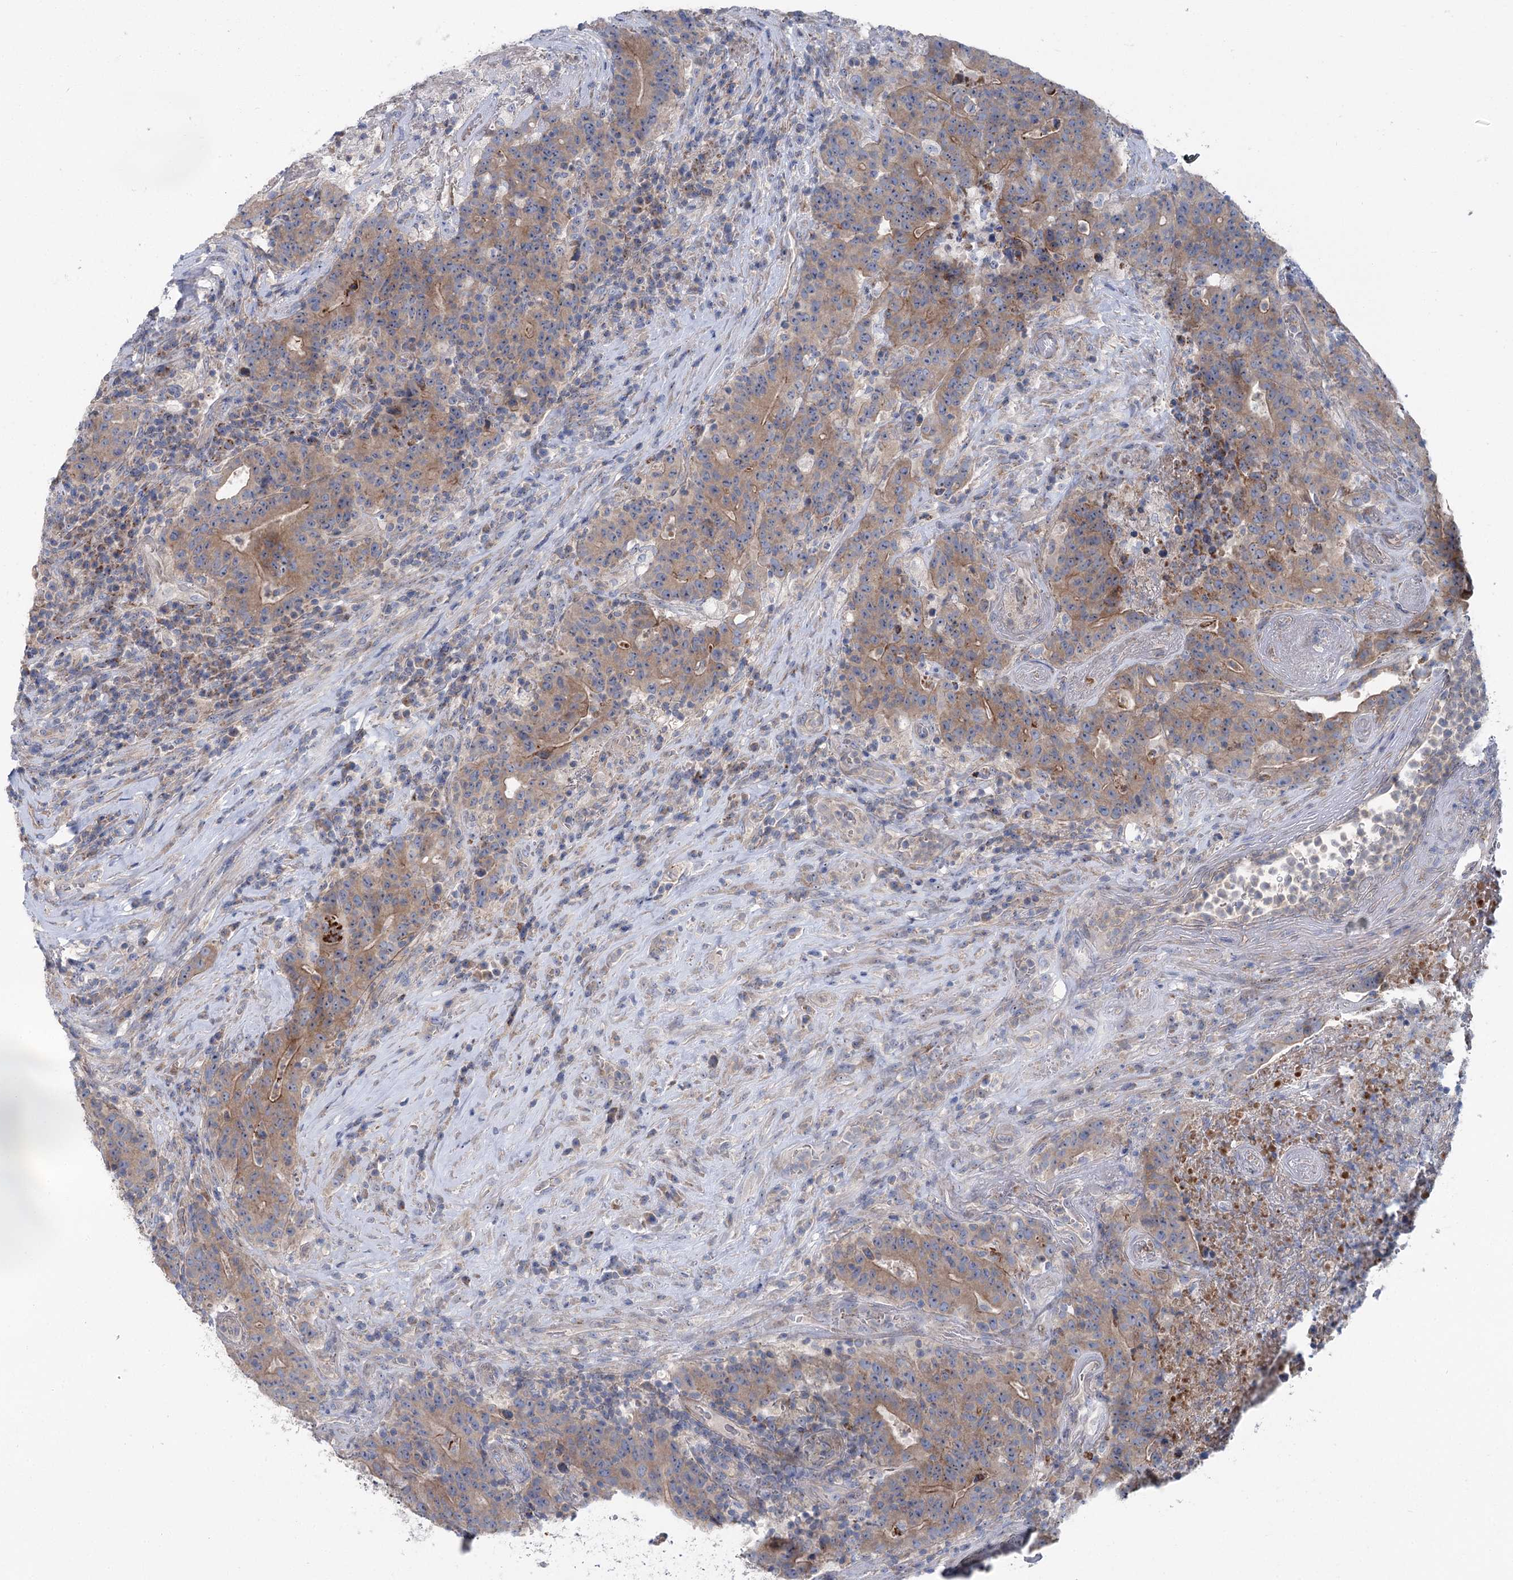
{"staining": {"intensity": "moderate", "quantity": ">75%", "location": "cytoplasmic/membranous"}, "tissue": "colorectal cancer", "cell_type": "Tumor cells", "image_type": "cancer", "snomed": [{"axis": "morphology", "description": "Adenocarcinoma, NOS"}, {"axis": "topography", "description": "Colon"}], "caption": "Moderate cytoplasmic/membranous protein positivity is present in approximately >75% of tumor cells in adenocarcinoma (colorectal).", "gene": "MARK2", "patient": {"sex": "female", "age": 75}}